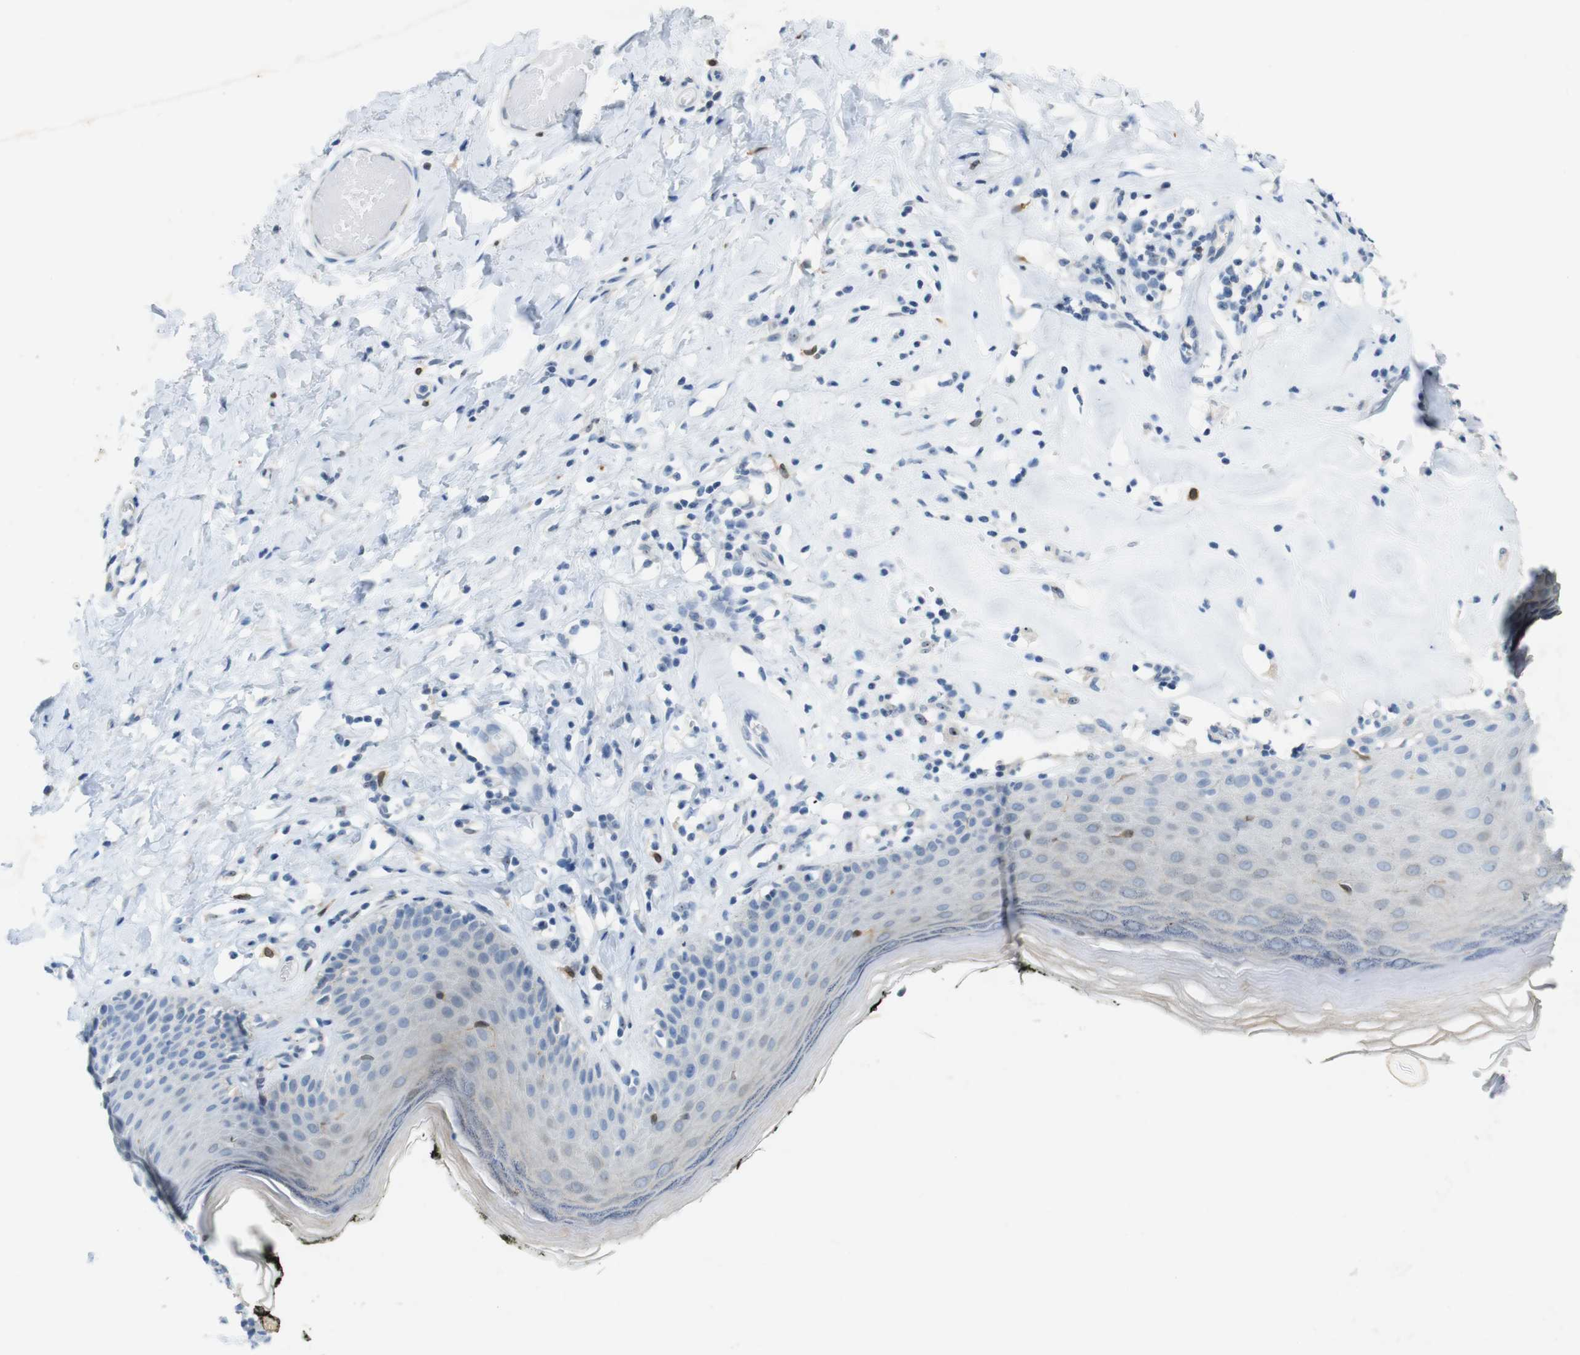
{"staining": {"intensity": "negative", "quantity": "none", "location": "none"}, "tissue": "skin", "cell_type": "Epidermal cells", "image_type": "normal", "snomed": [{"axis": "morphology", "description": "Normal tissue, NOS"}, {"axis": "morphology", "description": "Inflammation, NOS"}, {"axis": "topography", "description": "Vulva"}], "caption": "High power microscopy image of an immunohistochemistry (IHC) photomicrograph of normal skin, revealing no significant staining in epidermal cells. (DAB immunohistochemistry (IHC), high magnification).", "gene": "TJP3", "patient": {"sex": "female", "age": 84}}